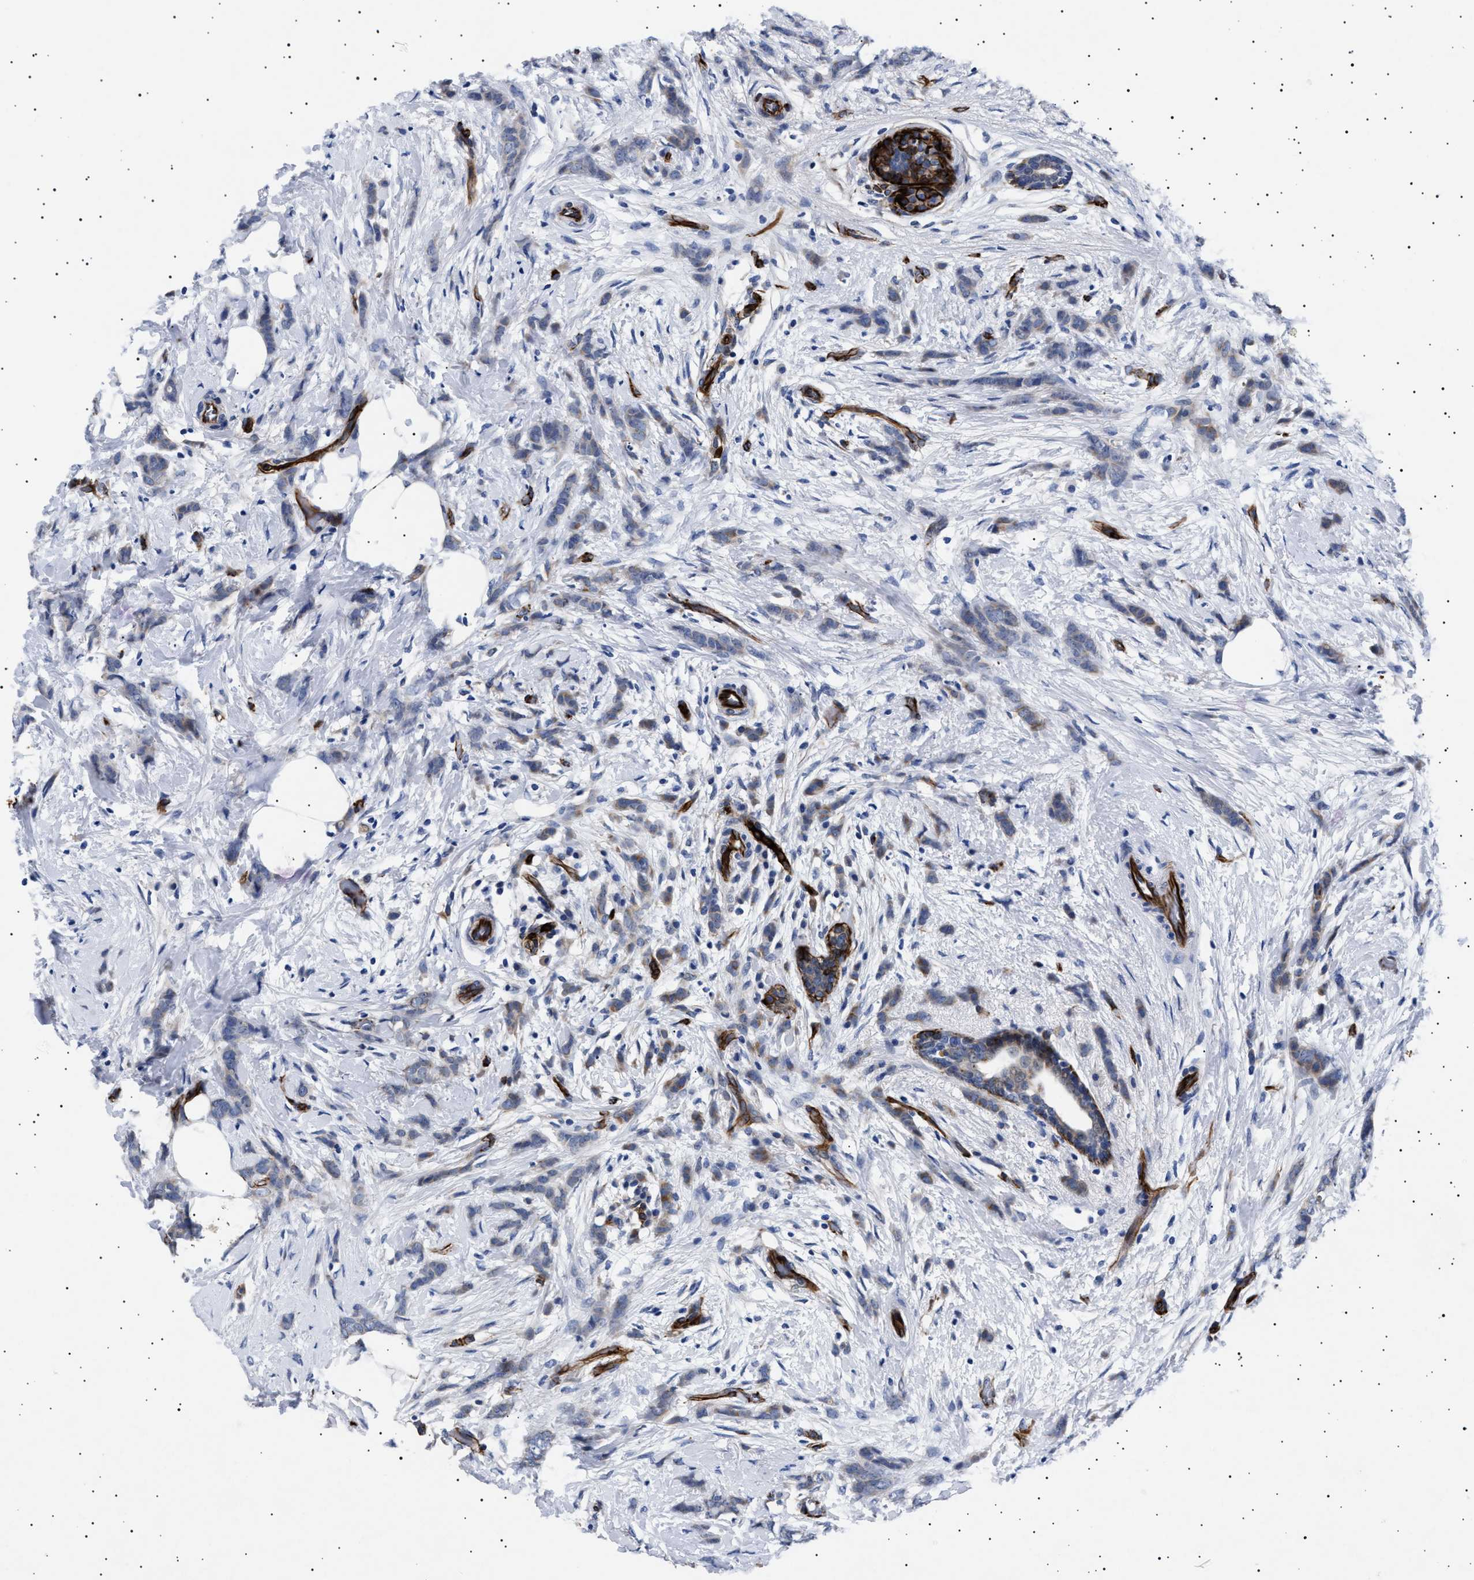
{"staining": {"intensity": "weak", "quantity": "<25%", "location": "cytoplasmic/membranous"}, "tissue": "breast cancer", "cell_type": "Tumor cells", "image_type": "cancer", "snomed": [{"axis": "morphology", "description": "Lobular carcinoma, in situ"}, {"axis": "morphology", "description": "Lobular carcinoma"}, {"axis": "topography", "description": "Breast"}], "caption": "Immunohistochemical staining of breast cancer (lobular carcinoma) reveals no significant staining in tumor cells.", "gene": "OLFML2A", "patient": {"sex": "female", "age": 41}}